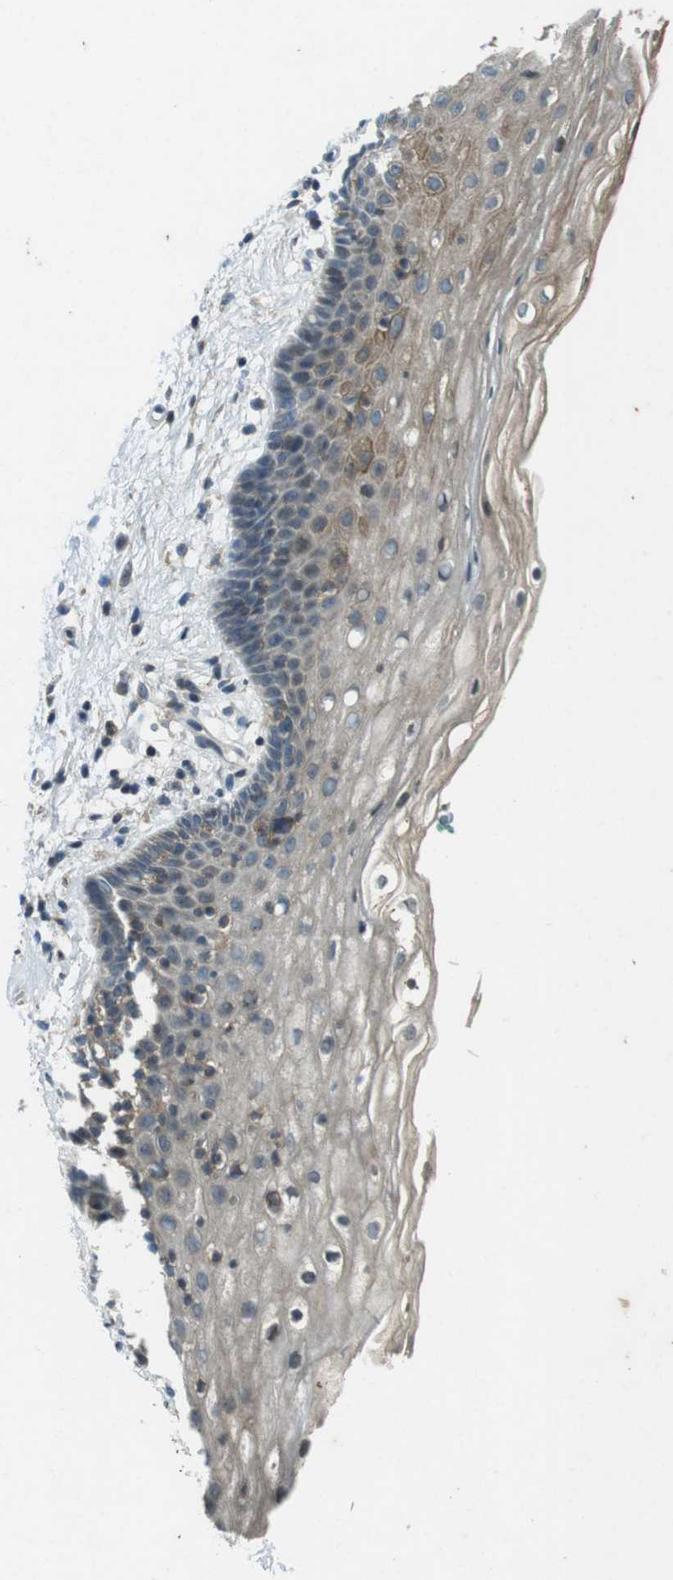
{"staining": {"intensity": "moderate", "quantity": "<25%", "location": "cytoplasmic/membranous"}, "tissue": "vagina", "cell_type": "Squamous epithelial cells", "image_type": "normal", "snomed": [{"axis": "morphology", "description": "Normal tissue, NOS"}, {"axis": "topography", "description": "Vagina"}], "caption": "Protein expression analysis of benign vagina exhibits moderate cytoplasmic/membranous expression in about <25% of squamous epithelial cells. The staining was performed using DAB, with brown indicating positive protein expression. Nuclei are stained blue with hematoxylin.", "gene": "ZYX", "patient": {"sex": "female", "age": 44}}